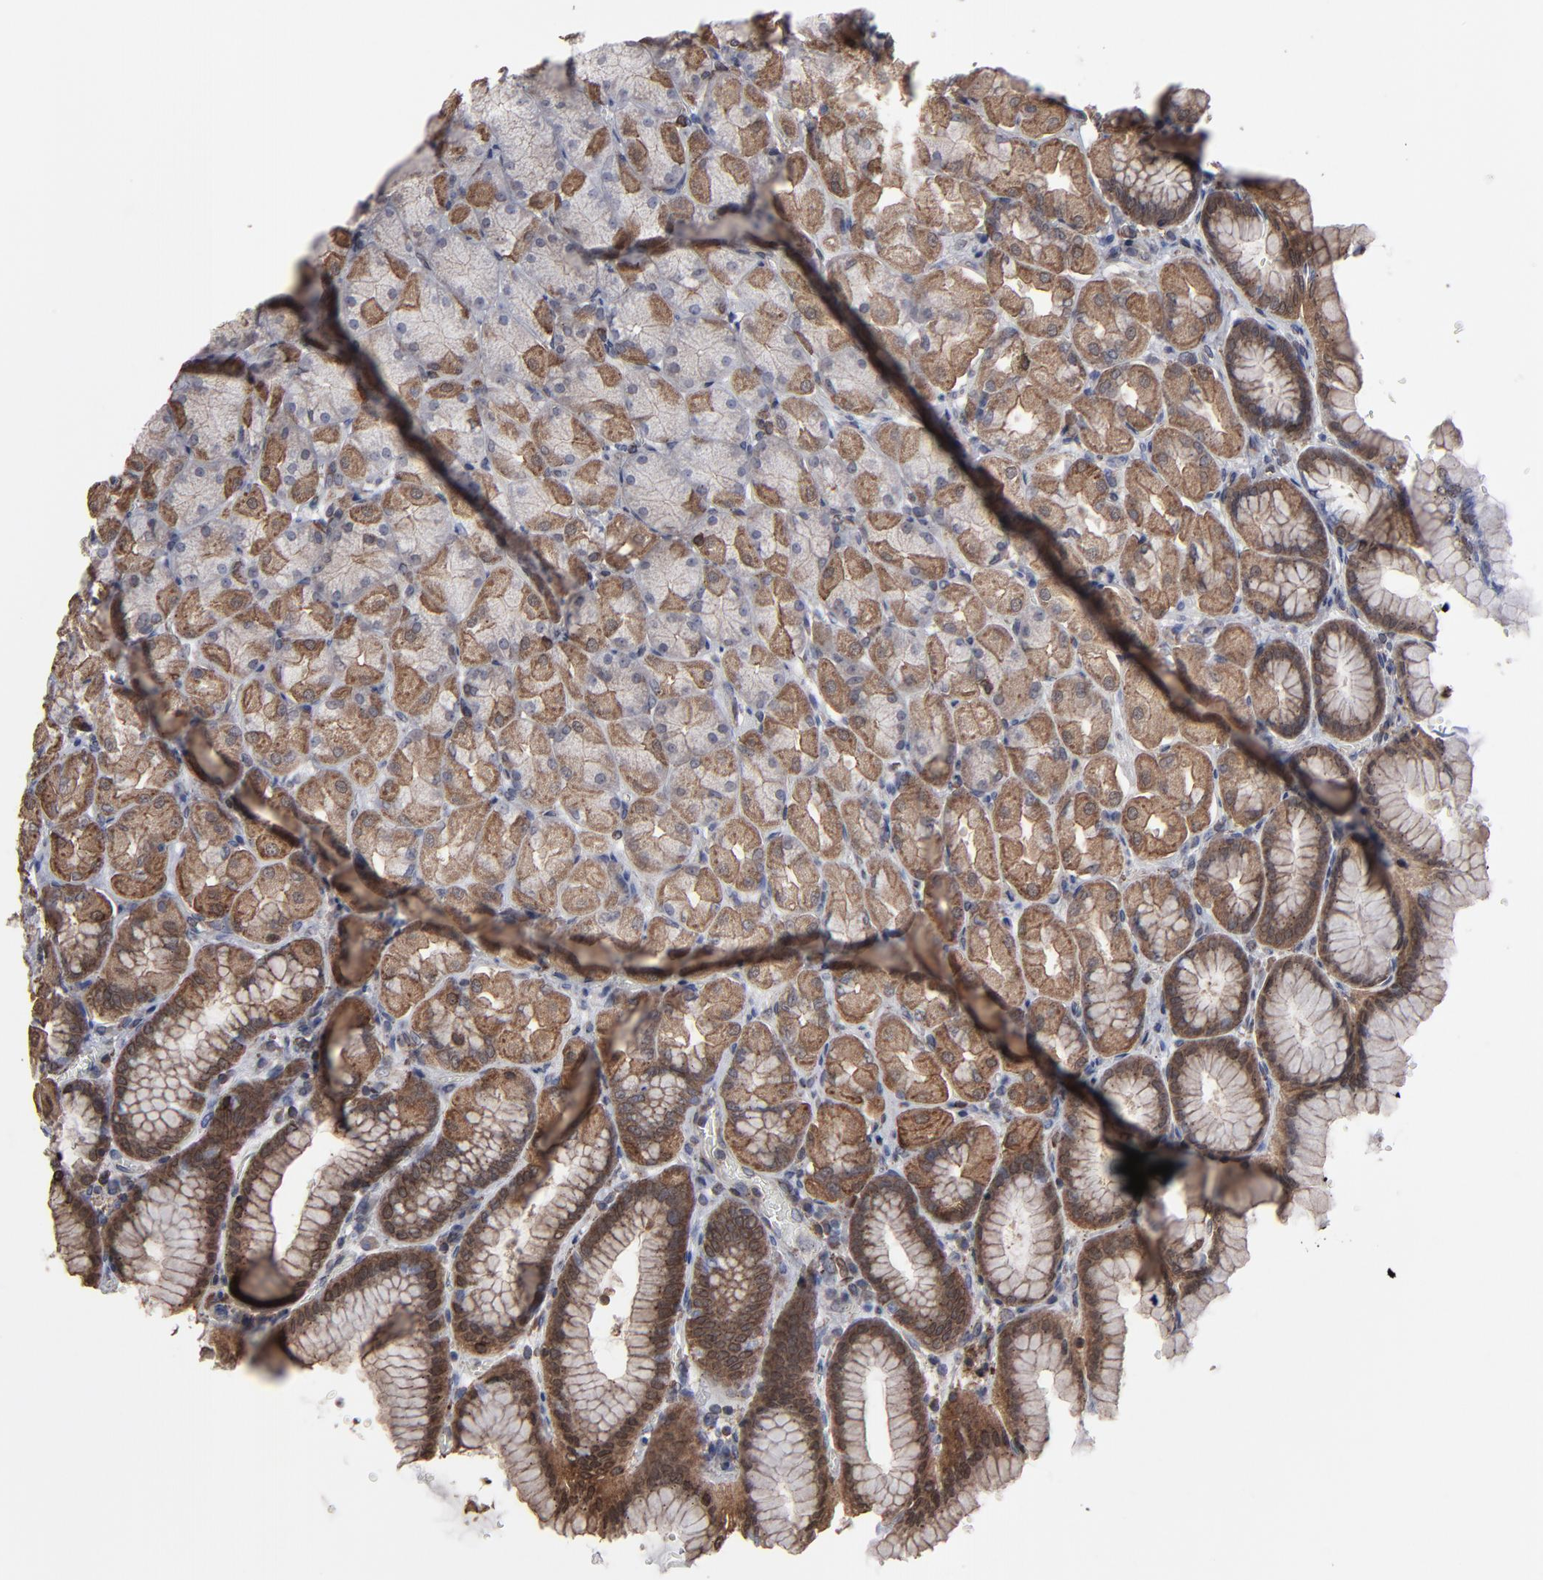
{"staining": {"intensity": "strong", "quantity": ">75%", "location": "cytoplasmic/membranous,nuclear"}, "tissue": "stomach", "cell_type": "Glandular cells", "image_type": "normal", "snomed": [{"axis": "morphology", "description": "Normal tissue, NOS"}, {"axis": "topography", "description": "Stomach, upper"}], "caption": "Protein staining demonstrates strong cytoplasmic/membranous,nuclear positivity in approximately >75% of glandular cells in unremarkable stomach.", "gene": "KIAA2026", "patient": {"sex": "female", "age": 56}}